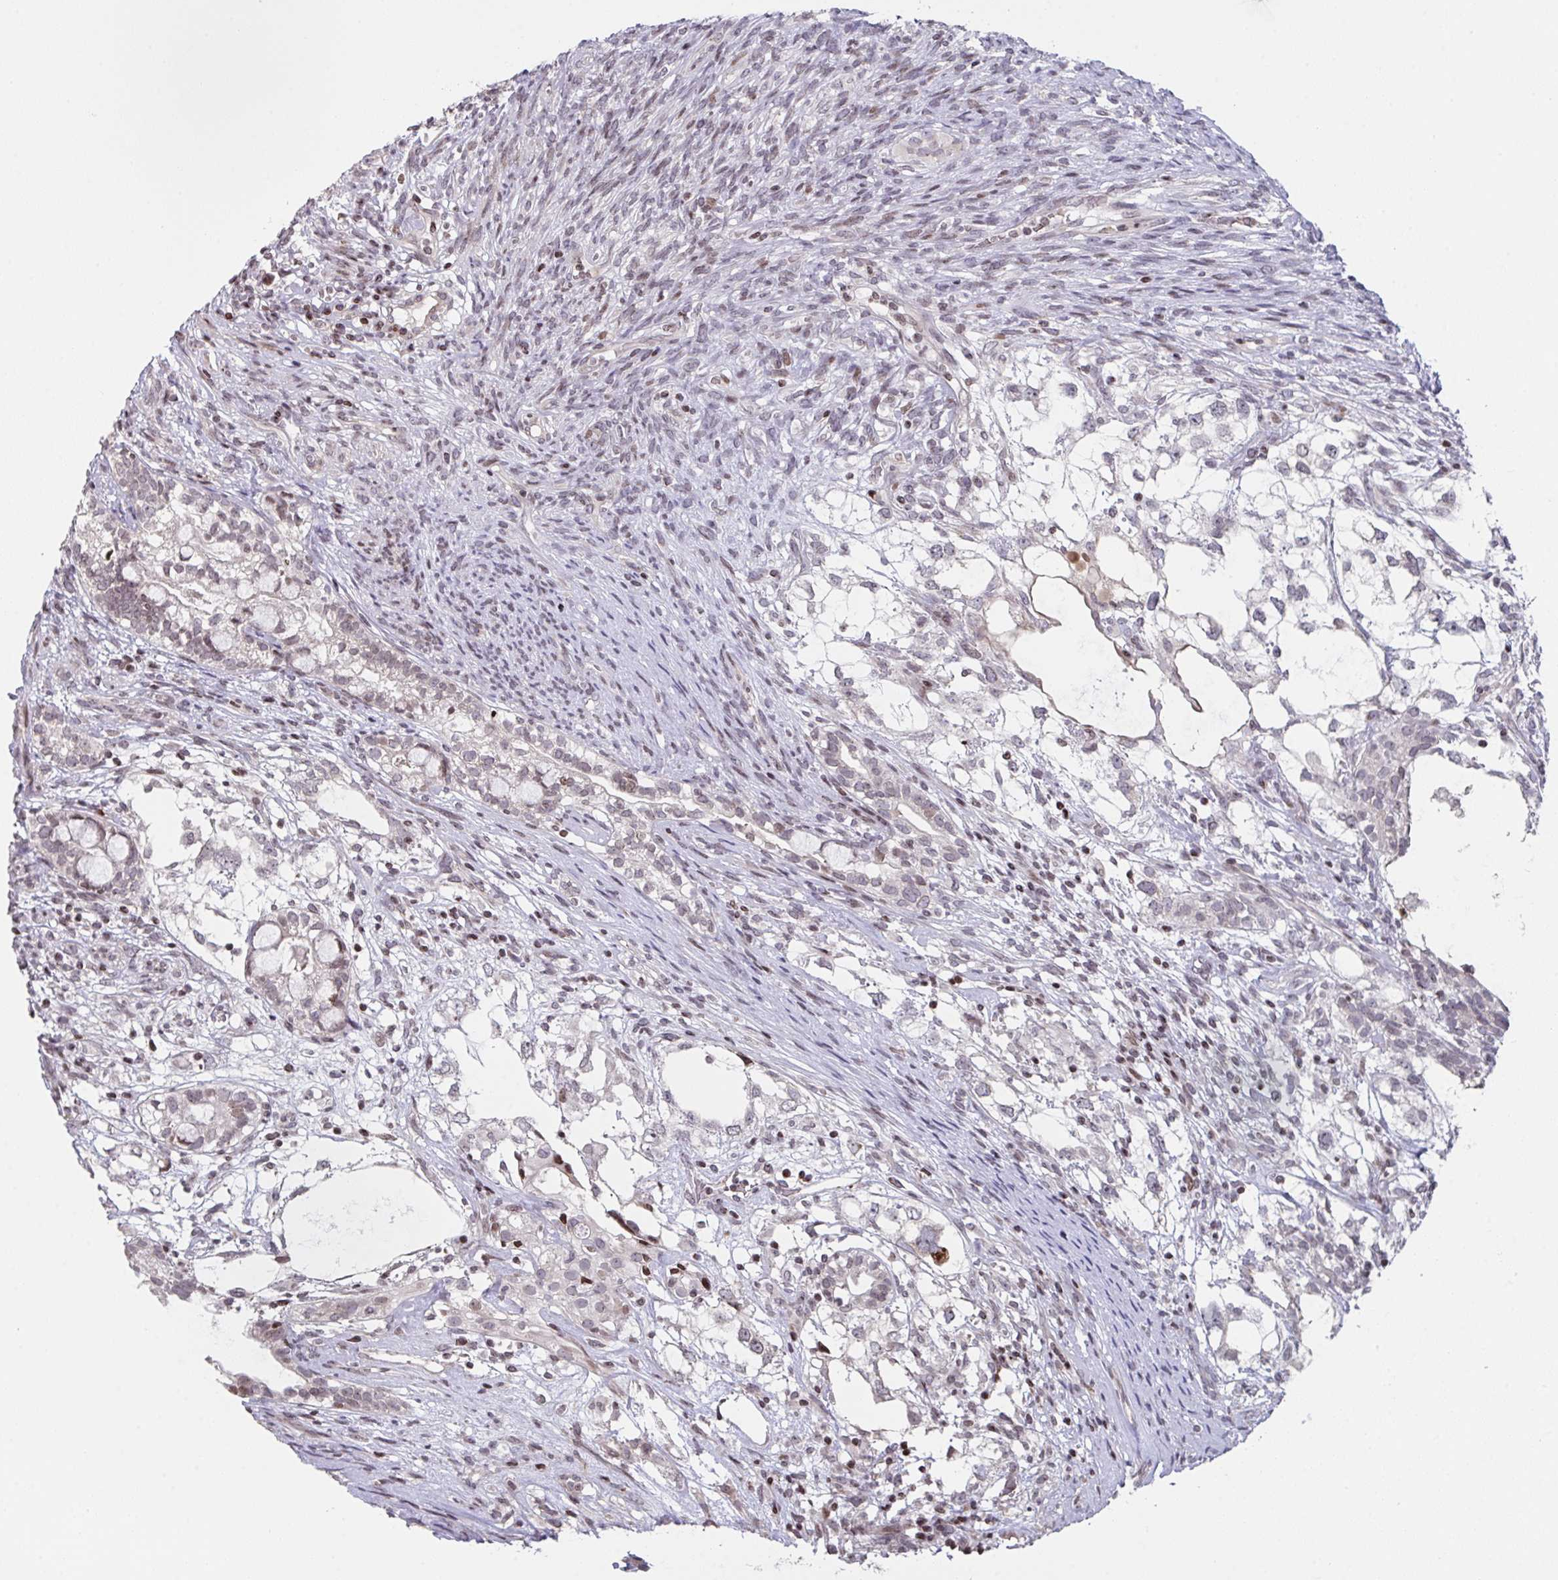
{"staining": {"intensity": "weak", "quantity": "25%-75%", "location": "nuclear"}, "tissue": "testis cancer", "cell_type": "Tumor cells", "image_type": "cancer", "snomed": [{"axis": "morphology", "description": "Seminoma, NOS"}, {"axis": "morphology", "description": "Carcinoma, Embryonal, NOS"}, {"axis": "topography", "description": "Testis"}], "caption": "The immunohistochemical stain highlights weak nuclear positivity in tumor cells of testis cancer (seminoma) tissue.", "gene": "PCDHB8", "patient": {"sex": "male", "age": 41}}